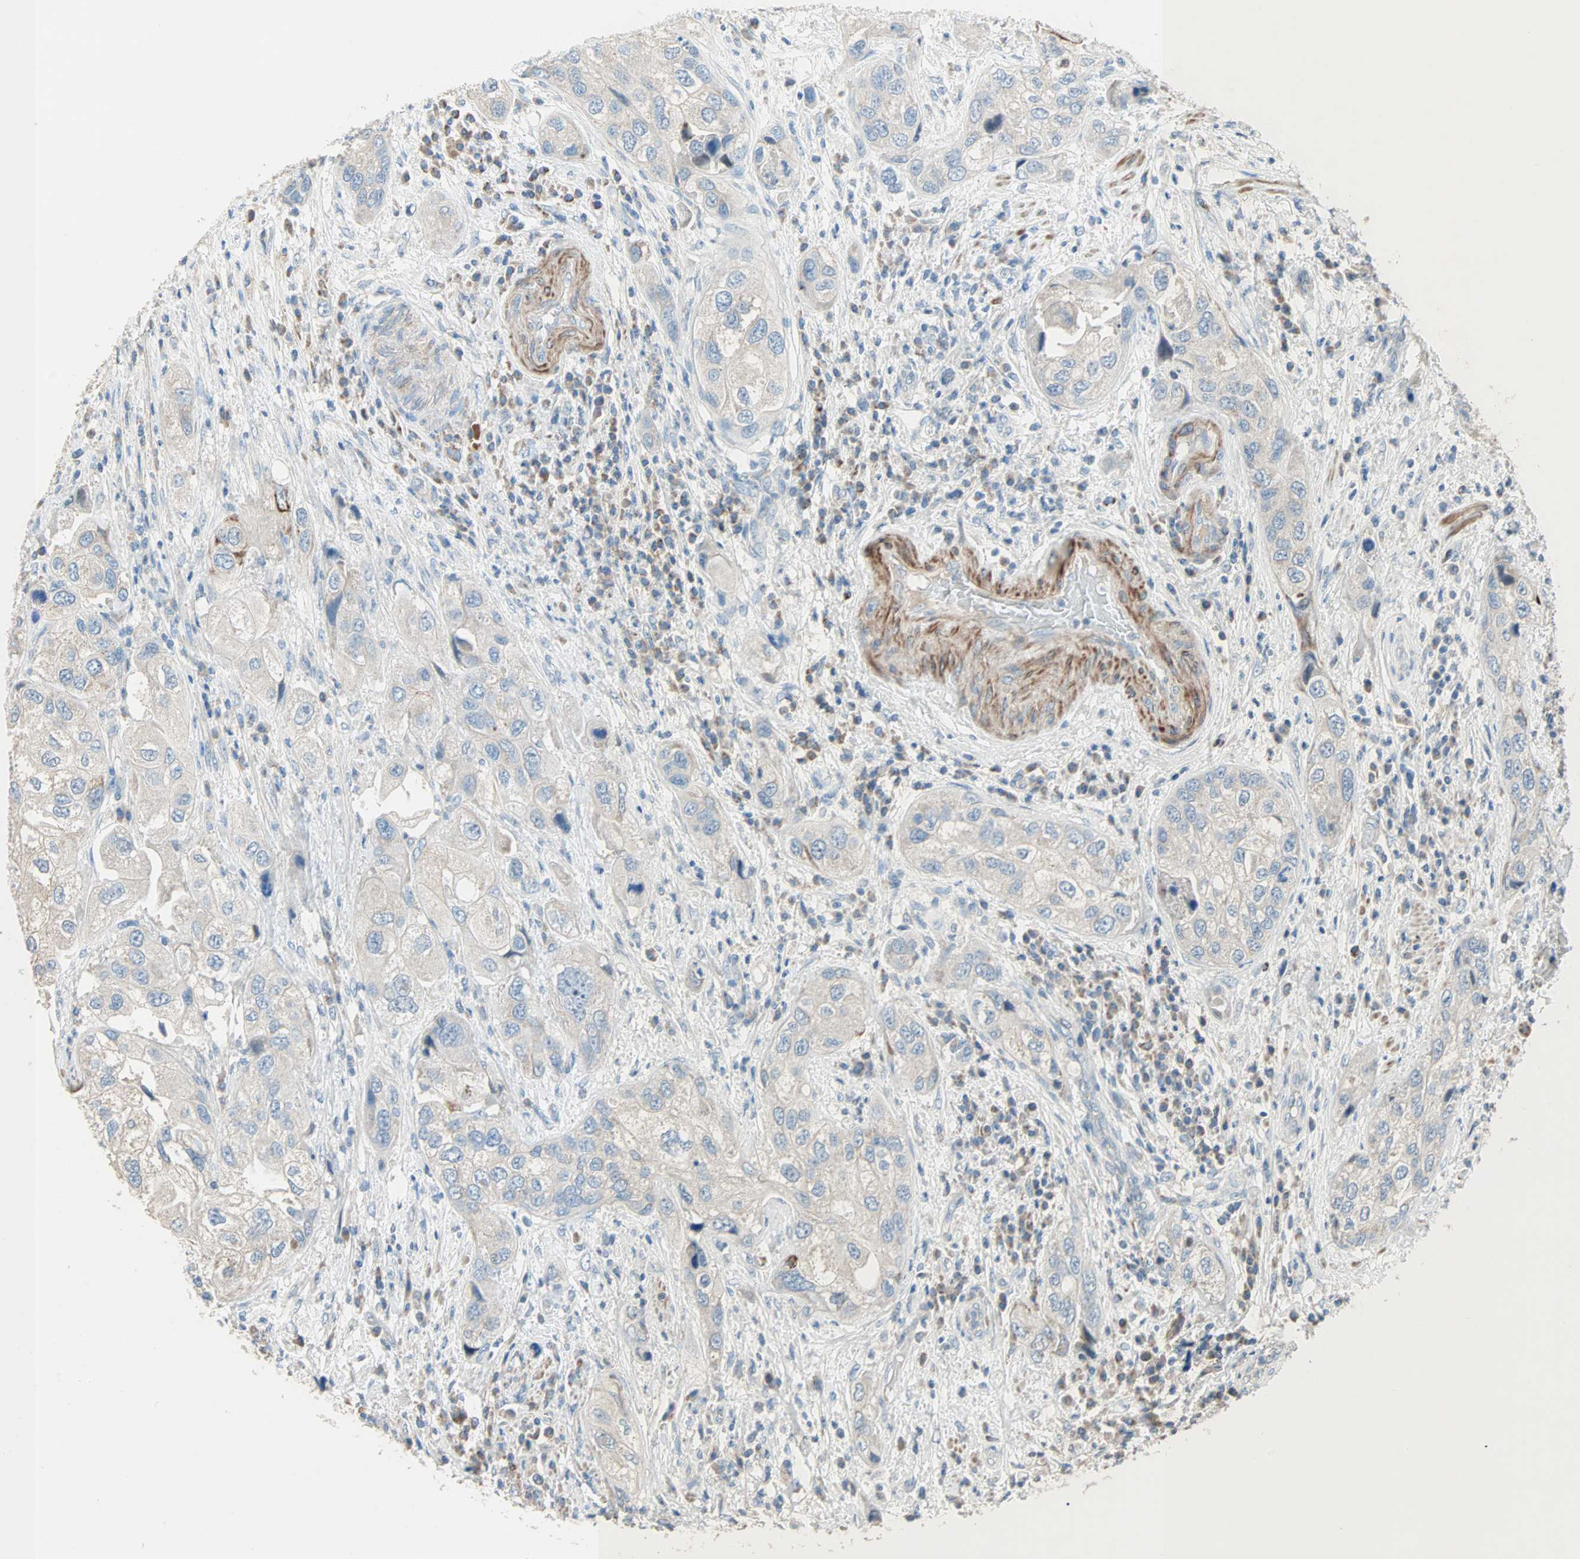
{"staining": {"intensity": "weak", "quantity": "<25%", "location": "cytoplasmic/membranous"}, "tissue": "urothelial cancer", "cell_type": "Tumor cells", "image_type": "cancer", "snomed": [{"axis": "morphology", "description": "Urothelial carcinoma, High grade"}, {"axis": "topography", "description": "Urinary bladder"}], "caption": "DAB immunohistochemical staining of high-grade urothelial carcinoma reveals no significant staining in tumor cells. (Stains: DAB (3,3'-diaminobenzidine) IHC with hematoxylin counter stain, Microscopy: brightfield microscopy at high magnification).", "gene": "ACVRL1", "patient": {"sex": "female", "age": 64}}